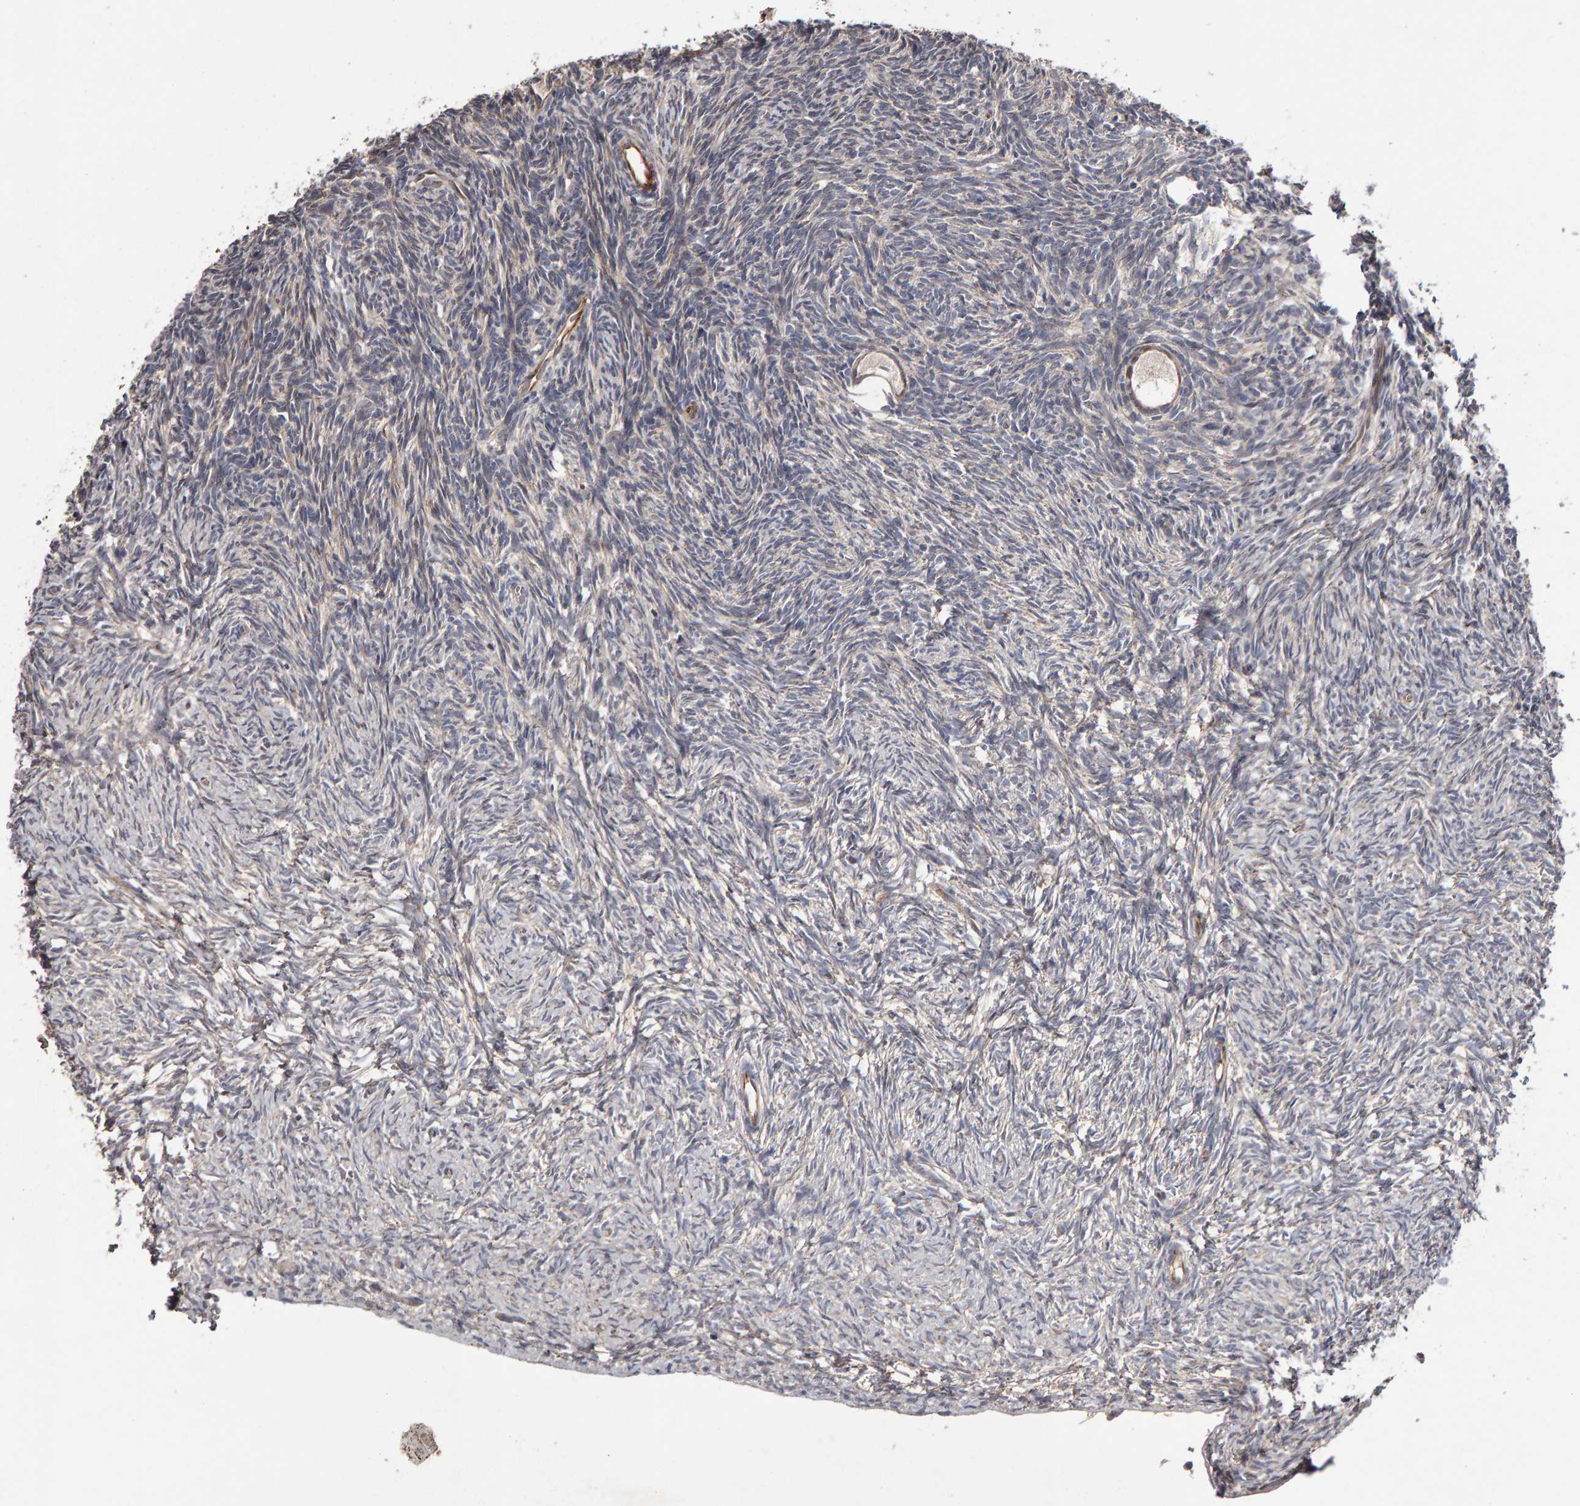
{"staining": {"intensity": "weak", "quantity": ">75%", "location": "cytoplasmic/membranous"}, "tissue": "ovary", "cell_type": "Follicle cells", "image_type": "normal", "snomed": [{"axis": "morphology", "description": "Normal tissue, NOS"}, {"axis": "topography", "description": "Ovary"}], "caption": "A histopathology image of ovary stained for a protein demonstrates weak cytoplasmic/membranous brown staining in follicle cells. (DAB (3,3'-diaminobenzidine) = brown stain, brightfield microscopy at high magnification).", "gene": "CANT1", "patient": {"sex": "female", "age": 34}}